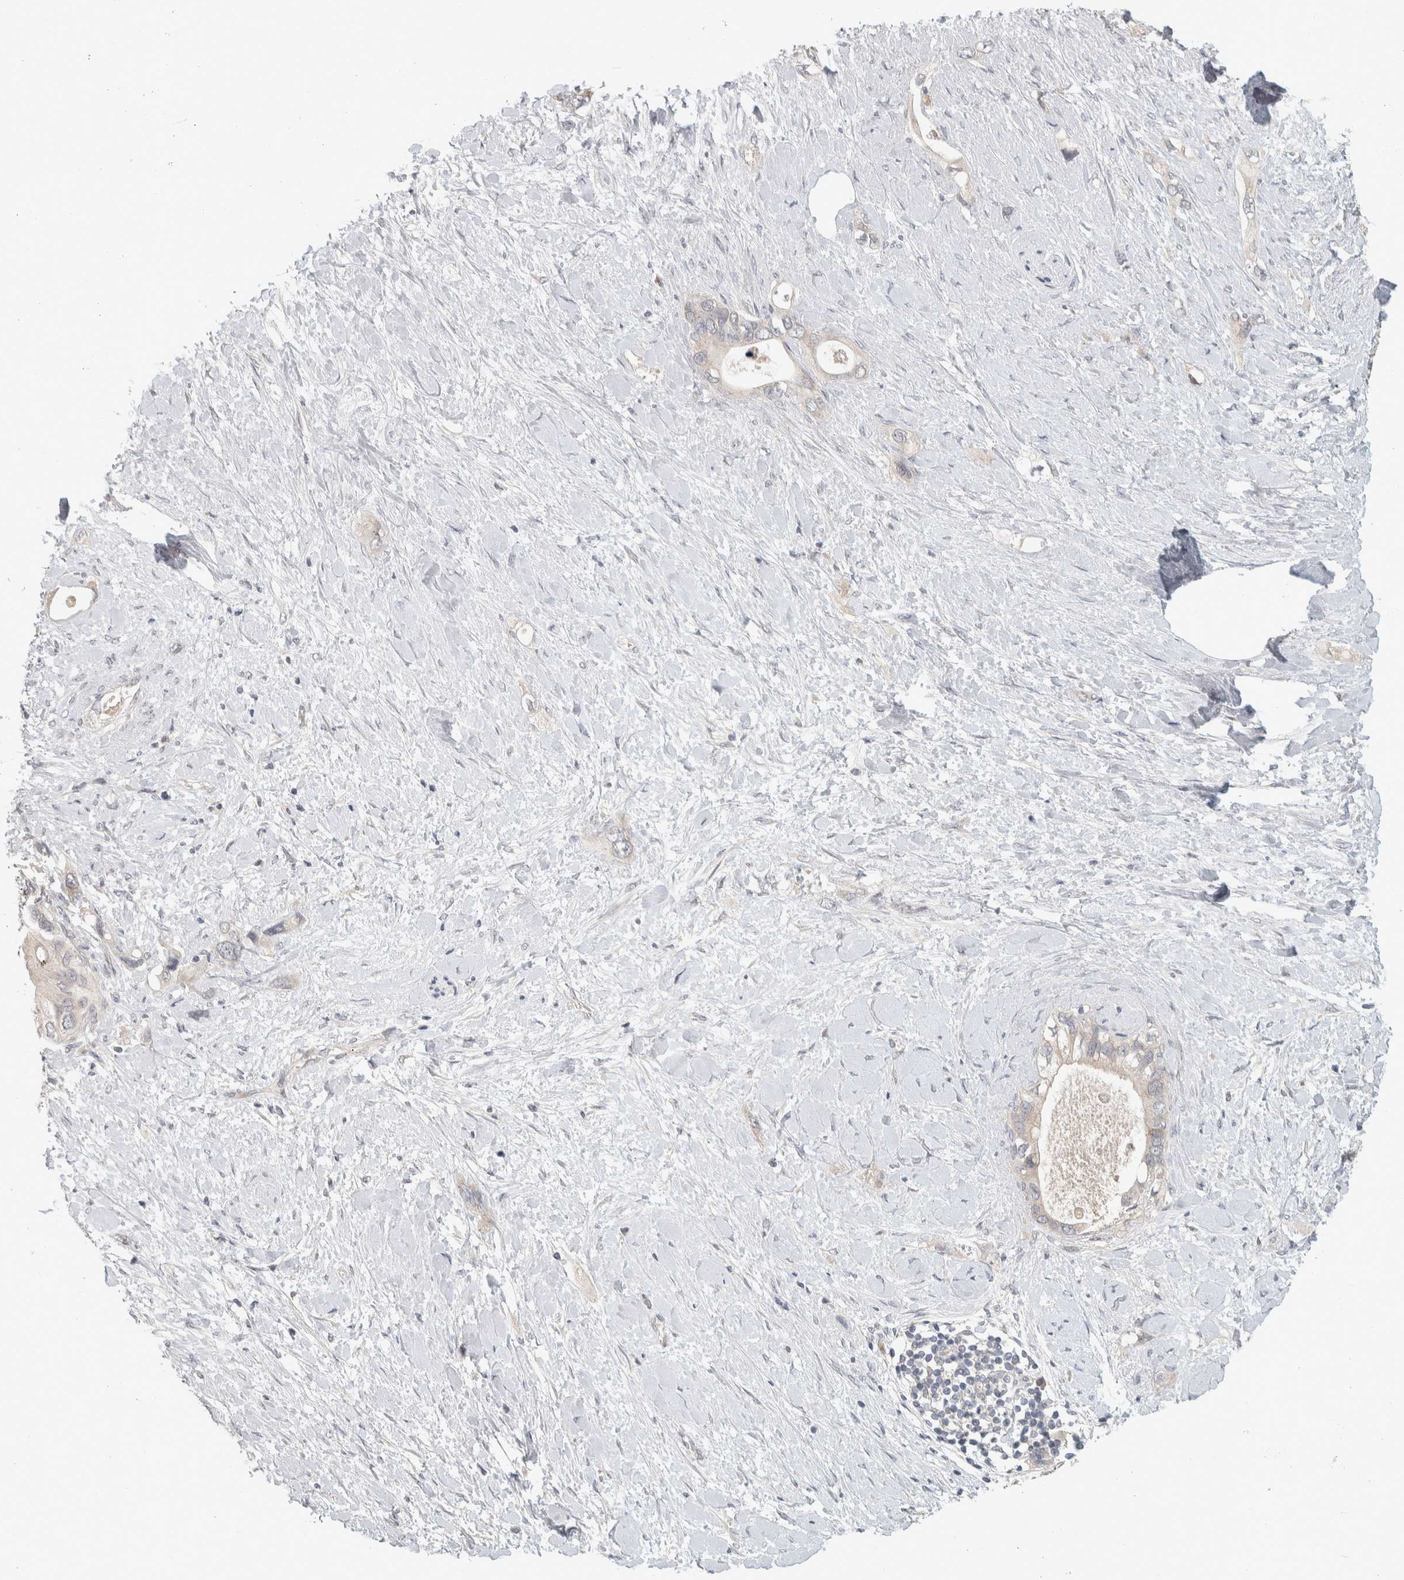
{"staining": {"intensity": "negative", "quantity": "none", "location": "none"}, "tissue": "pancreatic cancer", "cell_type": "Tumor cells", "image_type": "cancer", "snomed": [{"axis": "morphology", "description": "Adenocarcinoma, NOS"}, {"axis": "topography", "description": "Pancreas"}], "caption": "Tumor cells show no significant positivity in pancreatic adenocarcinoma. (Immunohistochemistry (ihc), brightfield microscopy, high magnification).", "gene": "AFP", "patient": {"sex": "female", "age": 56}}